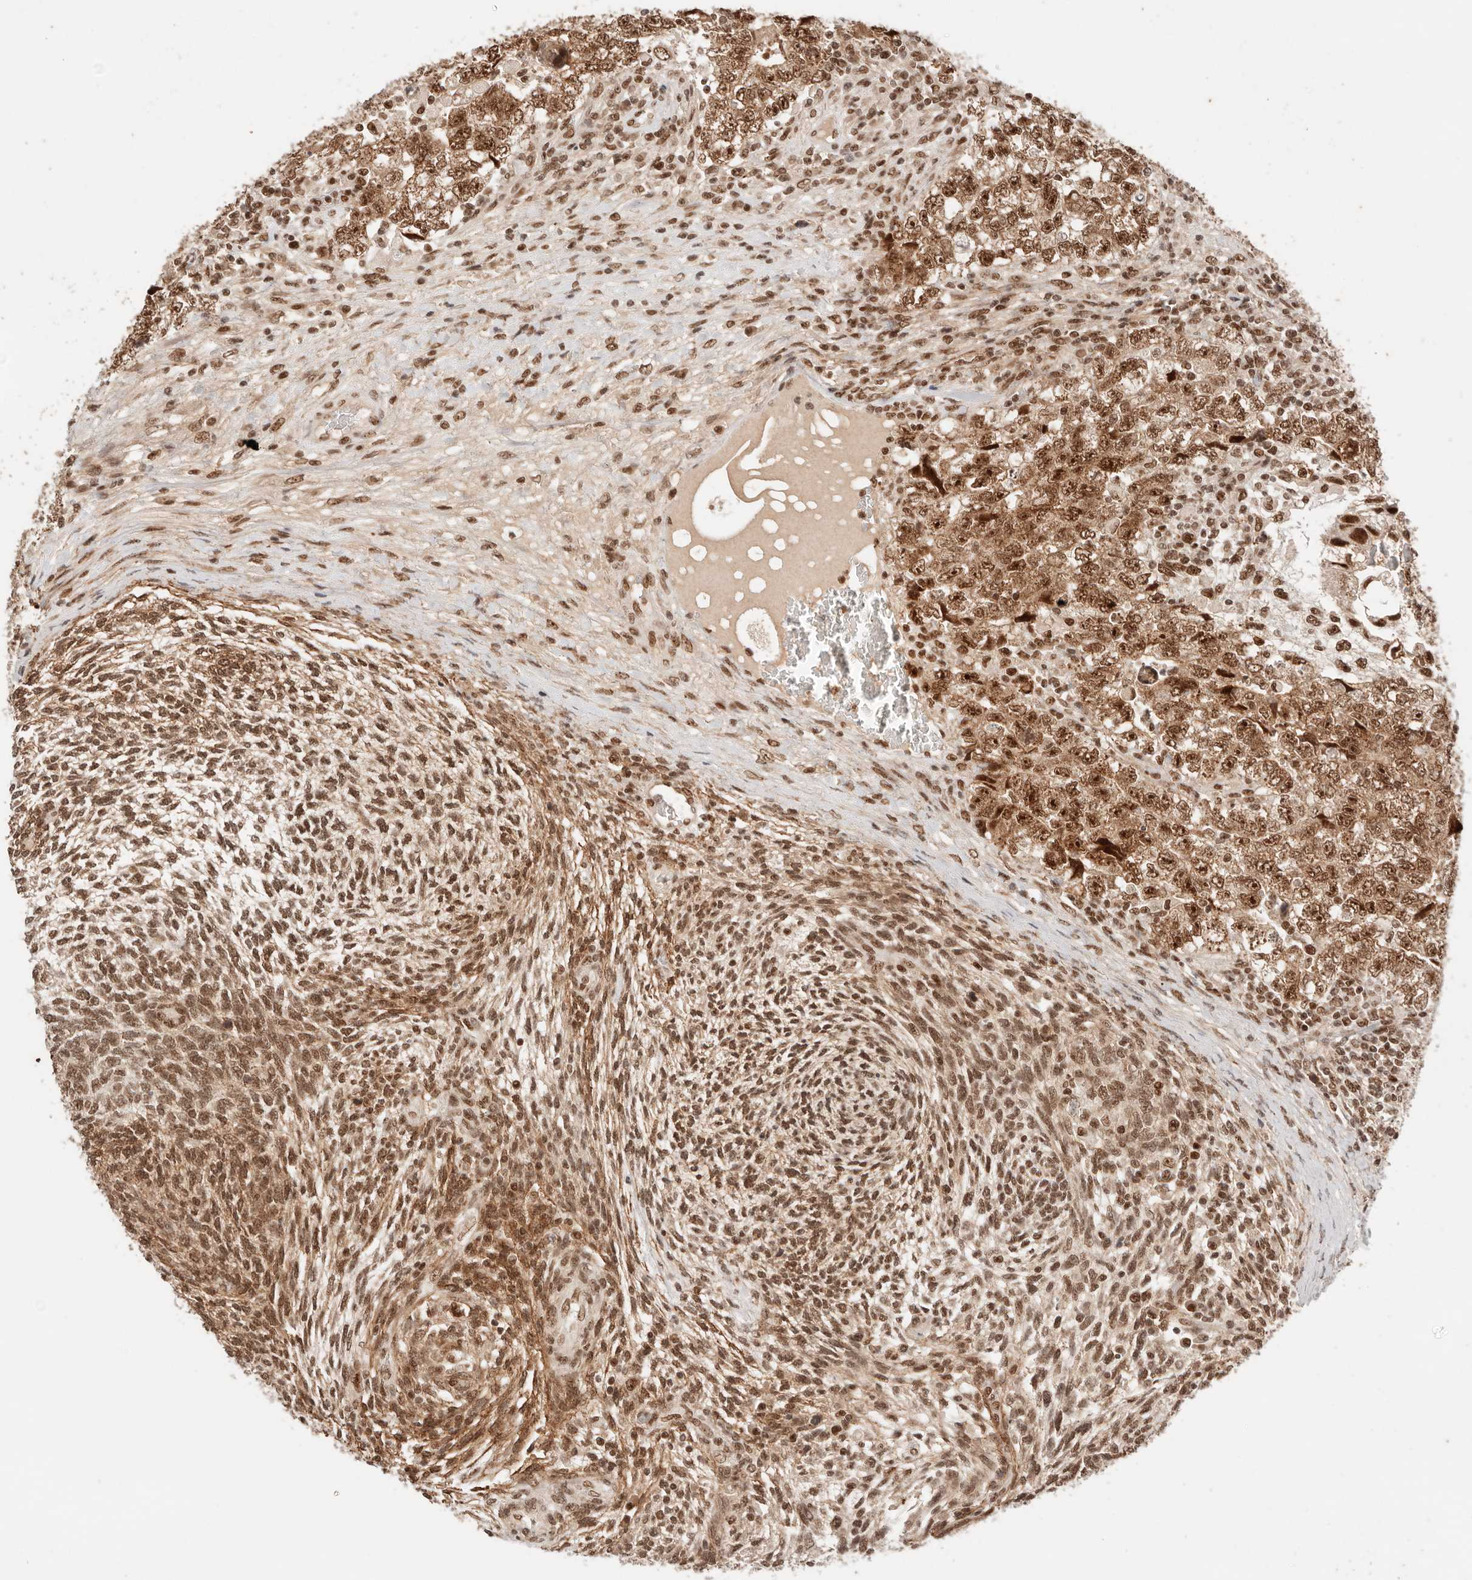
{"staining": {"intensity": "strong", "quantity": ">75%", "location": "nuclear"}, "tissue": "testis cancer", "cell_type": "Tumor cells", "image_type": "cancer", "snomed": [{"axis": "morphology", "description": "Carcinoma, Embryonal, NOS"}, {"axis": "topography", "description": "Testis"}], "caption": "Immunohistochemistry (IHC) of testis cancer displays high levels of strong nuclear staining in about >75% of tumor cells.", "gene": "GTF2E2", "patient": {"sex": "male", "age": 37}}